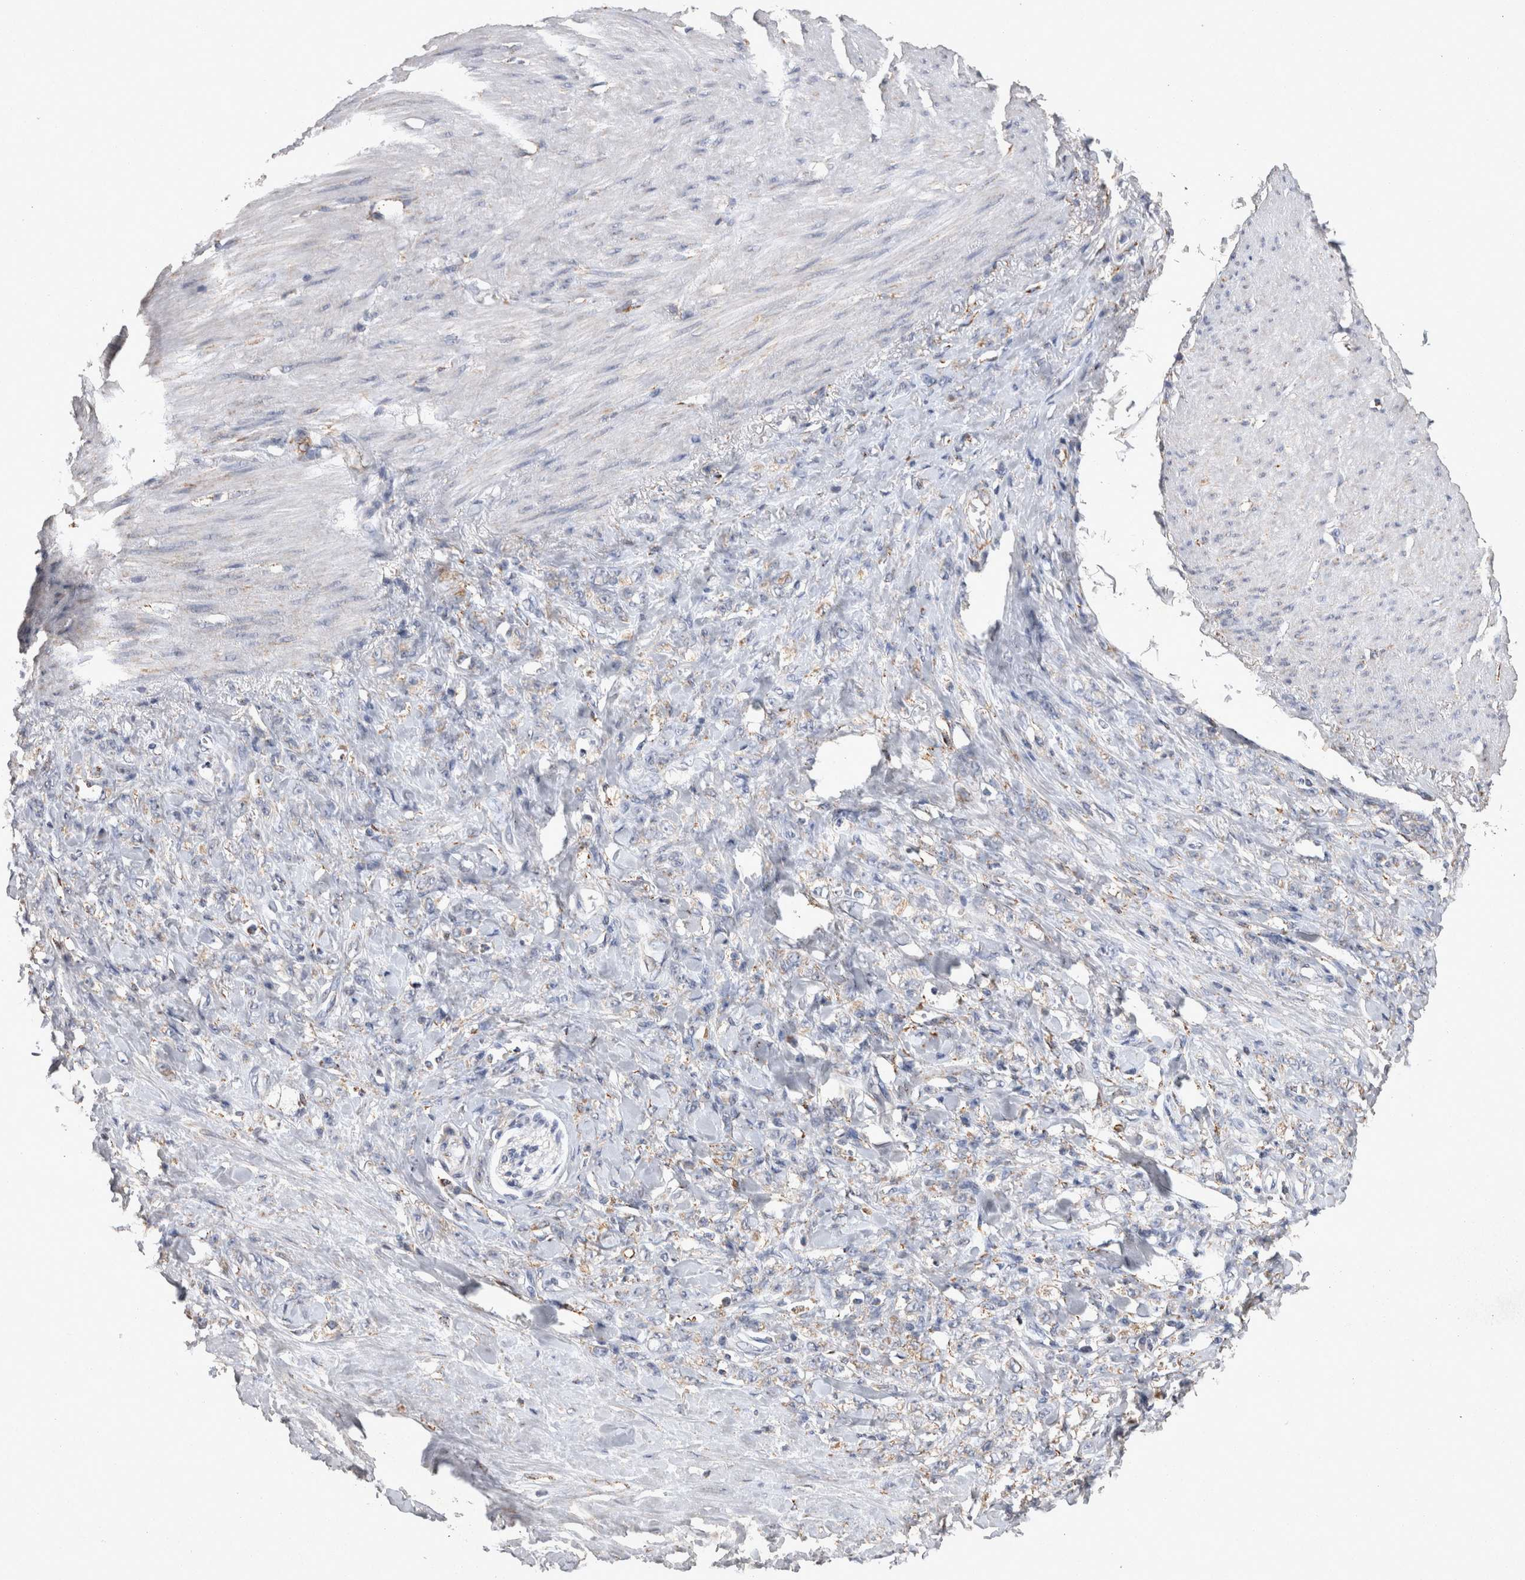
{"staining": {"intensity": "weak", "quantity": "<25%", "location": "cytoplasmic/membranous"}, "tissue": "stomach cancer", "cell_type": "Tumor cells", "image_type": "cancer", "snomed": [{"axis": "morphology", "description": "Adenocarcinoma, NOS"}, {"axis": "topography", "description": "Stomach"}], "caption": "This is an immunohistochemistry histopathology image of stomach cancer. There is no positivity in tumor cells.", "gene": "DKK3", "patient": {"sex": "male", "age": 82}}